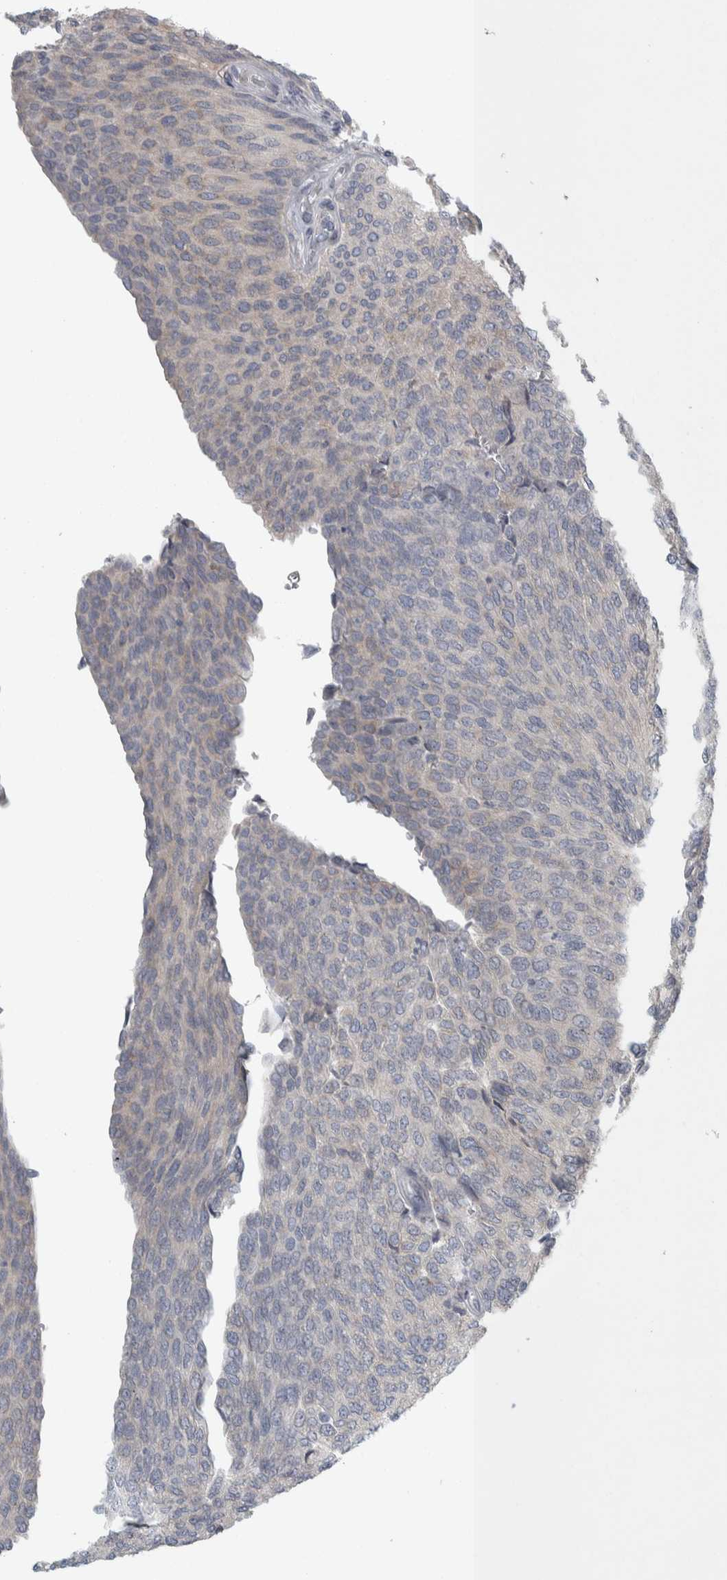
{"staining": {"intensity": "weak", "quantity": "<25%", "location": "cytoplasmic/membranous"}, "tissue": "urothelial cancer", "cell_type": "Tumor cells", "image_type": "cancer", "snomed": [{"axis": "morphology", "description": "Urothelial carcinoma, Low grade"}, {"axis": "topography", "description": "Urinary bladder"}], "caption": "The photomicrograph demonstrates no significant positivity in tumor cells of urothelial cancer. (DAB immunohistochemistry, high magnification).", "gene": "SIGMAR1", "patient": {"sex": "female", "age": 79}}